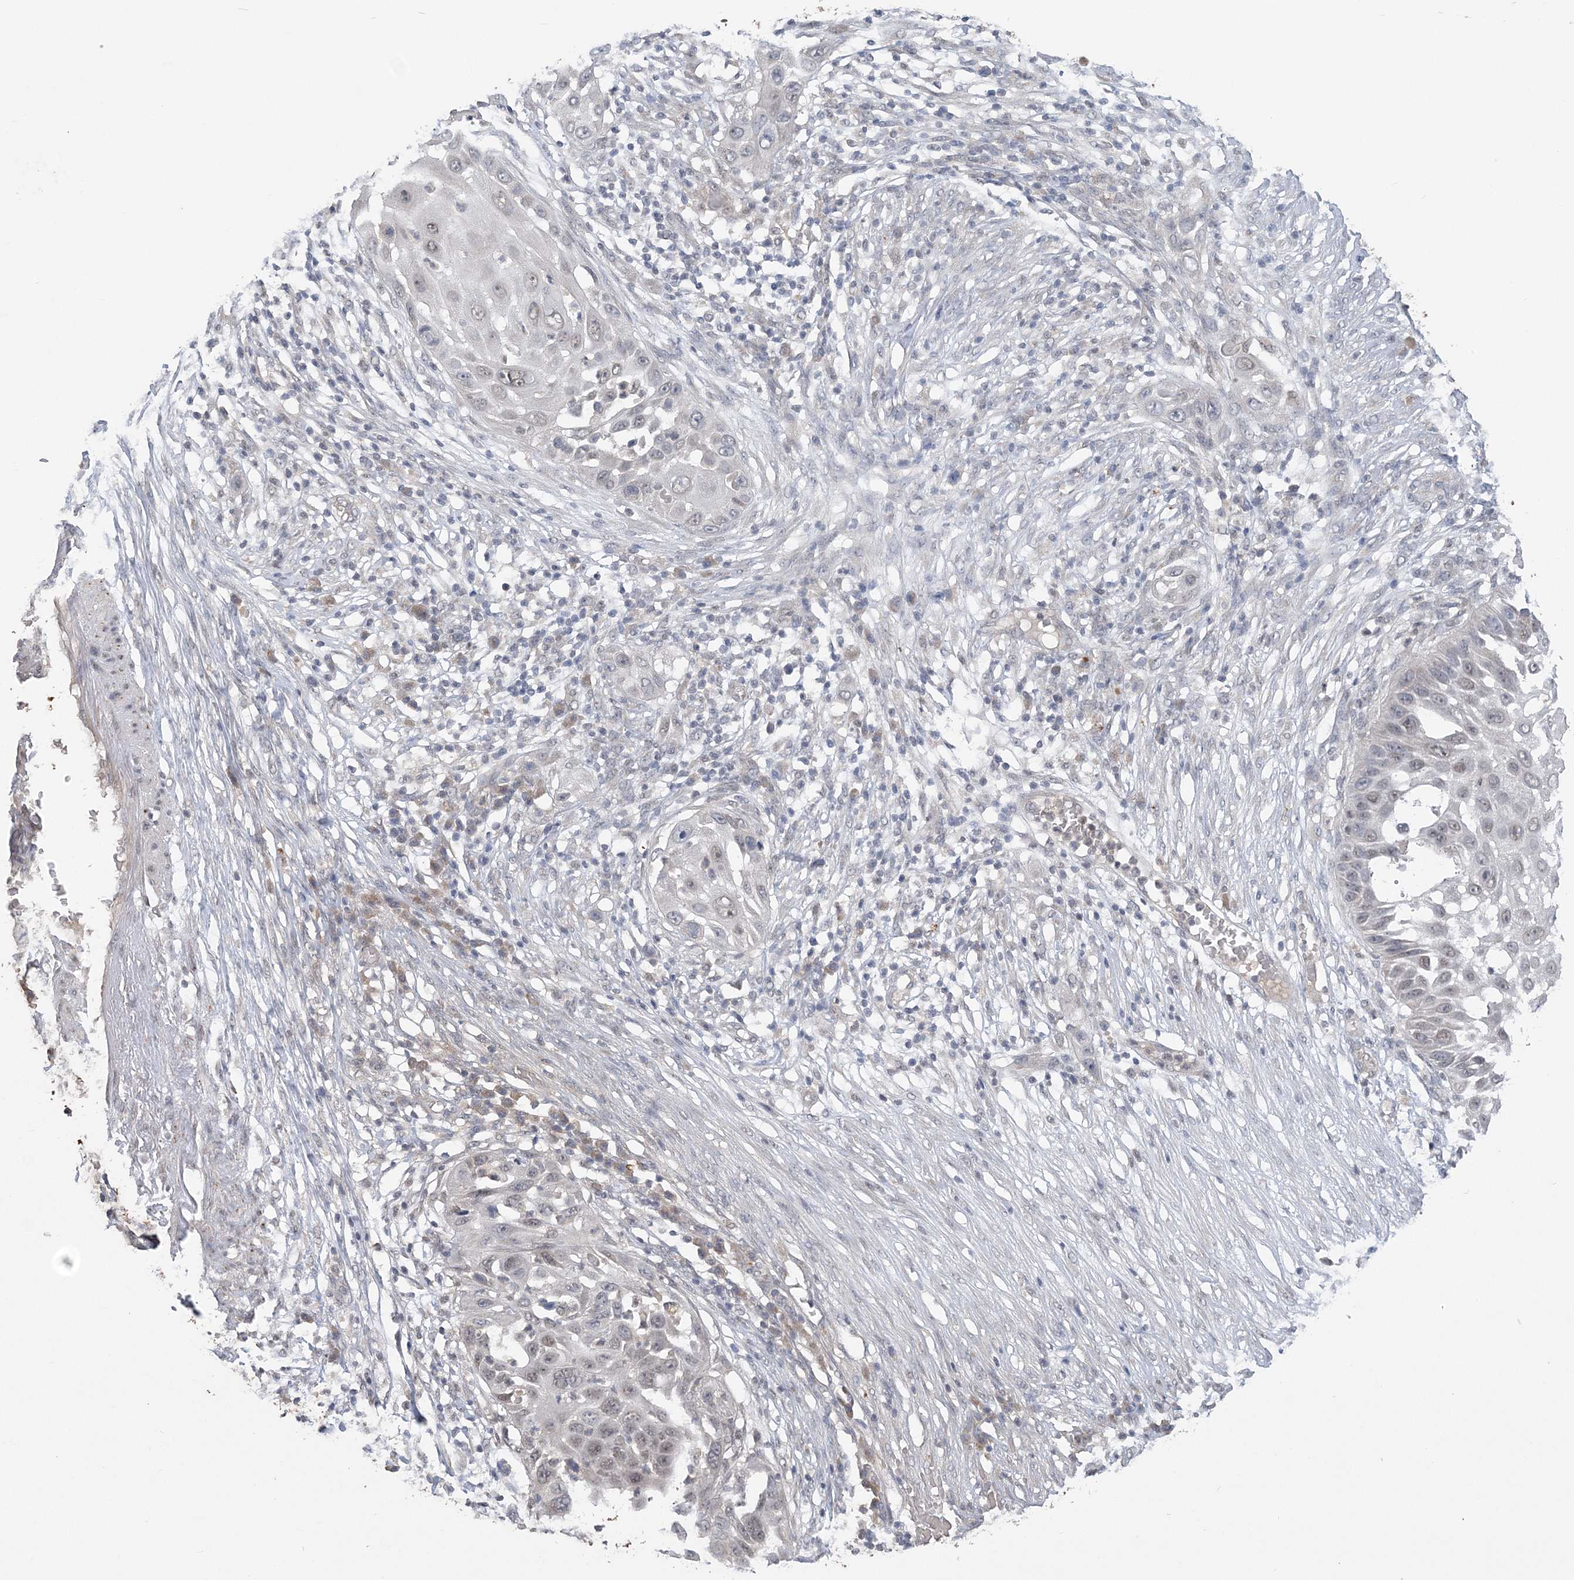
{"staining": {"intensity": "weak", "quantity": "<25%", "location": "nuclear"}, "tissue": "skin cancer", "cell_type": "Tumor cells", "image_type": "cancer", "snomed": [{"axis": "morphology", "description": "Squamous cell carcinoma, NOS"}, {"axis": "topography", "description": "Skin"}], "caption": "An immunohistochemistry micrograph of skin cancer is shown. There is no staining in tumor cells of skin cancer.", "gene": "ZBTB7A", "patient": {"sex": "female", "age": 44}}